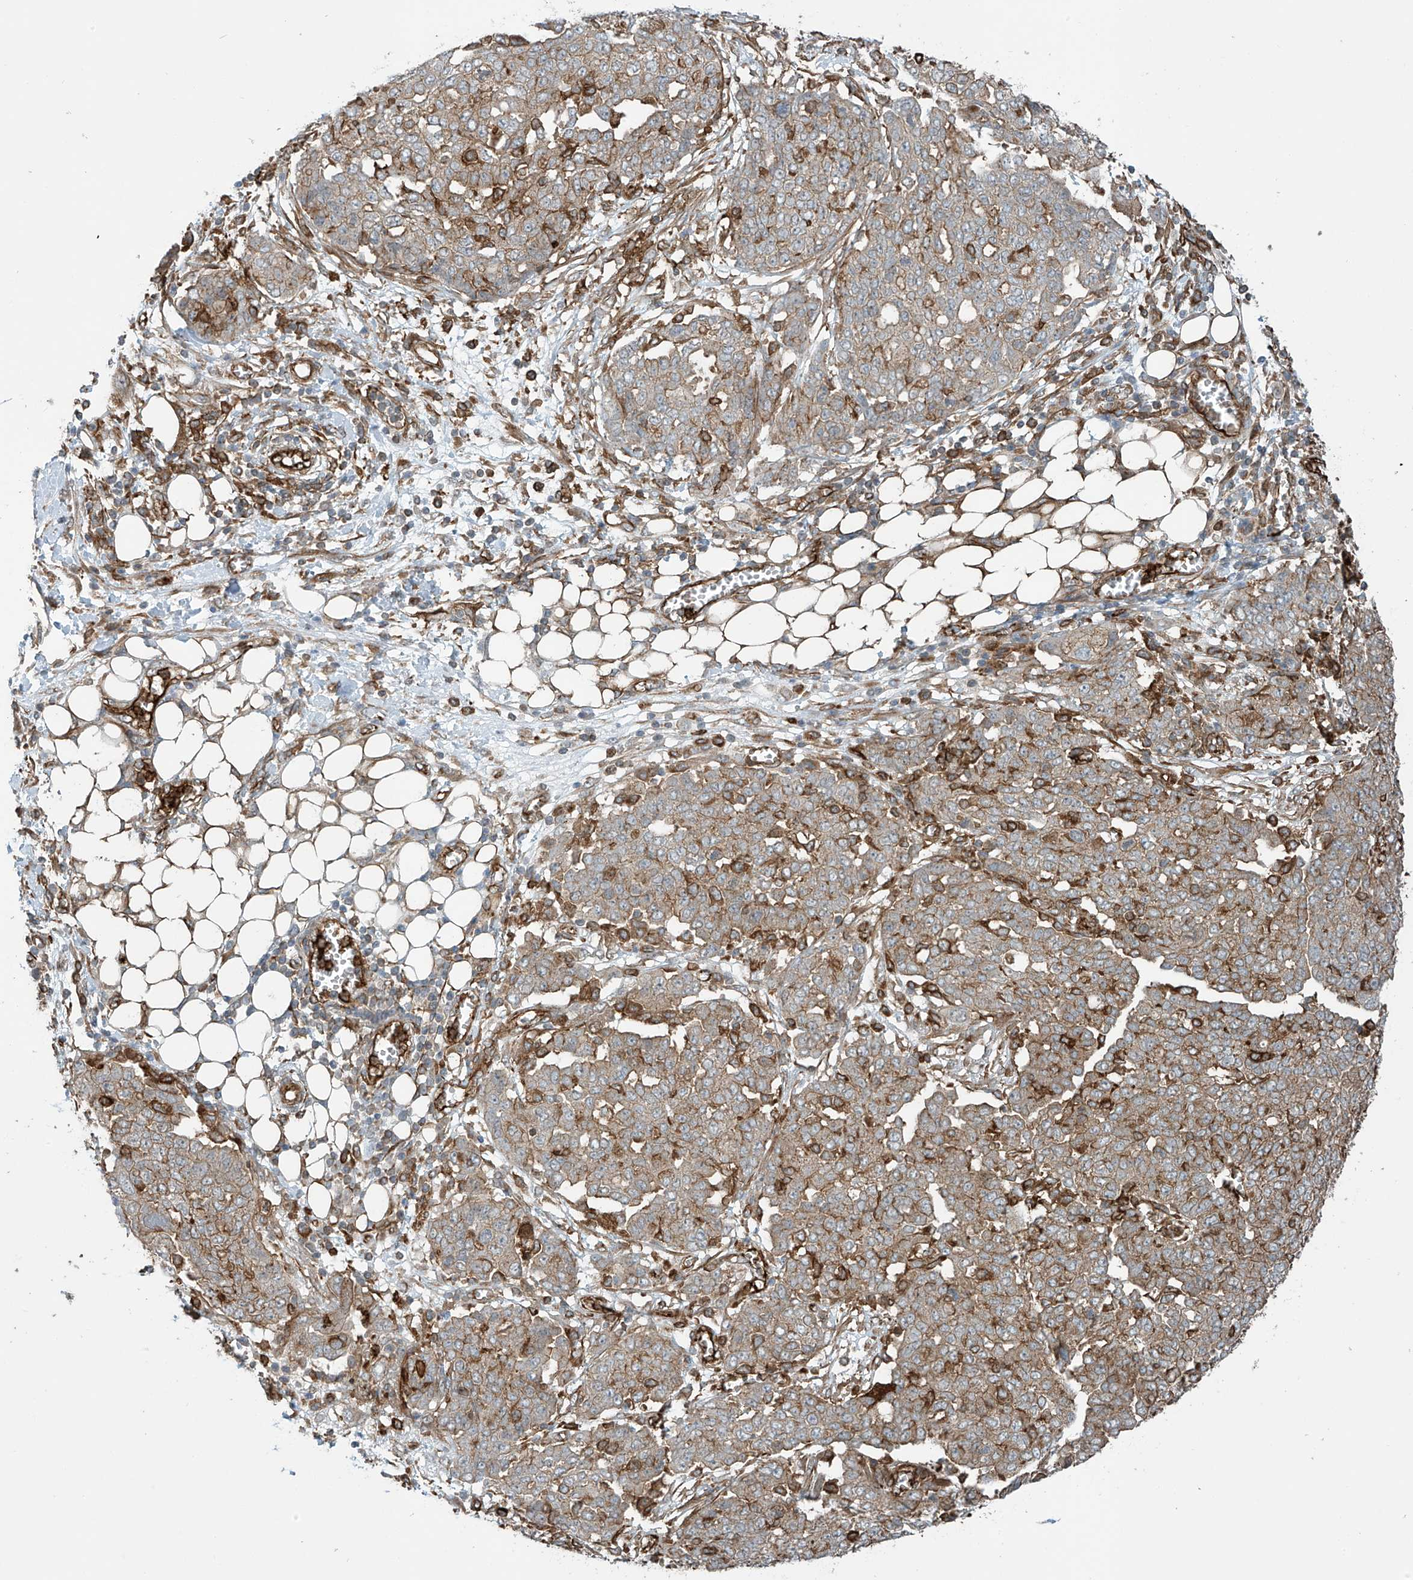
{"staining": {"intensity": "moderate", "quantity": ">75%", "location": "cytoplasmic/membranous"}, "tissue": "ovarian cancer", "cell_type": "Tumor cells", "image_type": "cancer", "snomed": [{"axis": "morphology", "description": "Cystadenocarcinoma, serous, NOS"}, {"axis": "topography", "description": "Soft tissue"}, {"axis": "topography", "description": "Ovary"}], "caption": "Serous cystadenocarcinoma (ovarian) stained with a brown dye displays moderate cytoplasmic/membranous positive staining in about >75% of tumor cells.", "gene": "SLC9A2", "patient": {"sex": "female", "age": 57}}